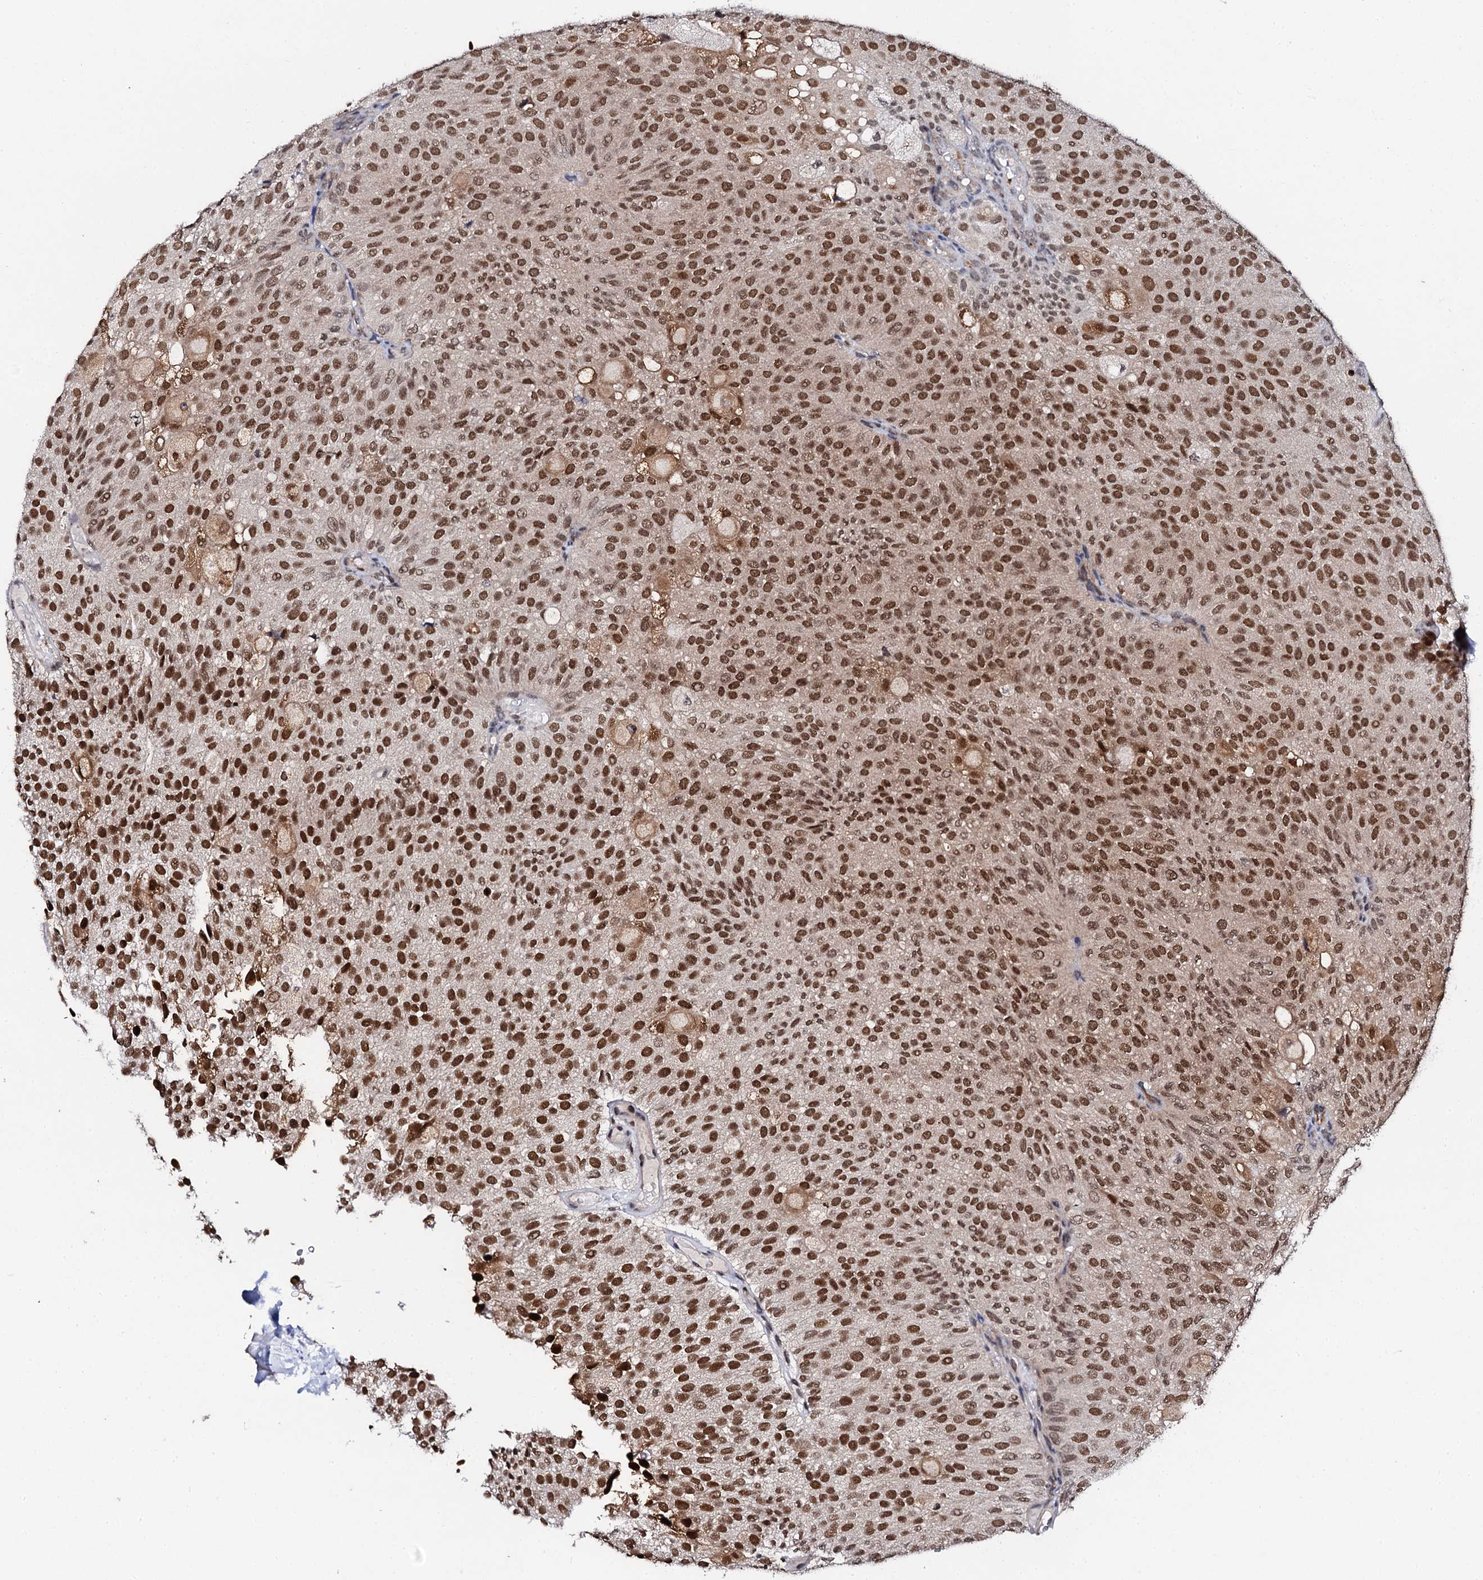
{"staining": {"intensity": "strong", "quantity": ">75%", "location": "nuclear"}, "tissue": "urothelial cancer", "cell_type": "Tumor cells", "image_type": "cancer", "snomed": [{"axis": "morphology", "description": "Urothelial carcinoma, Low grade"}, {"axis": "topography", "description": "Urinary bladder"}], "caption": "Immunohistochemistry (IHC) (DAB (3,3'-diaminobenzidine)) staining of human urothelial cancer demonstrates strong nuclear protein expression in approximately >75% of tumor cells. (DAB (3,3'-diaminobenzidine) = brown stain, brightfield microscopy at high magnification).", "gene": "CSTF3", "patient": {"sex": "male", "age": 78}}